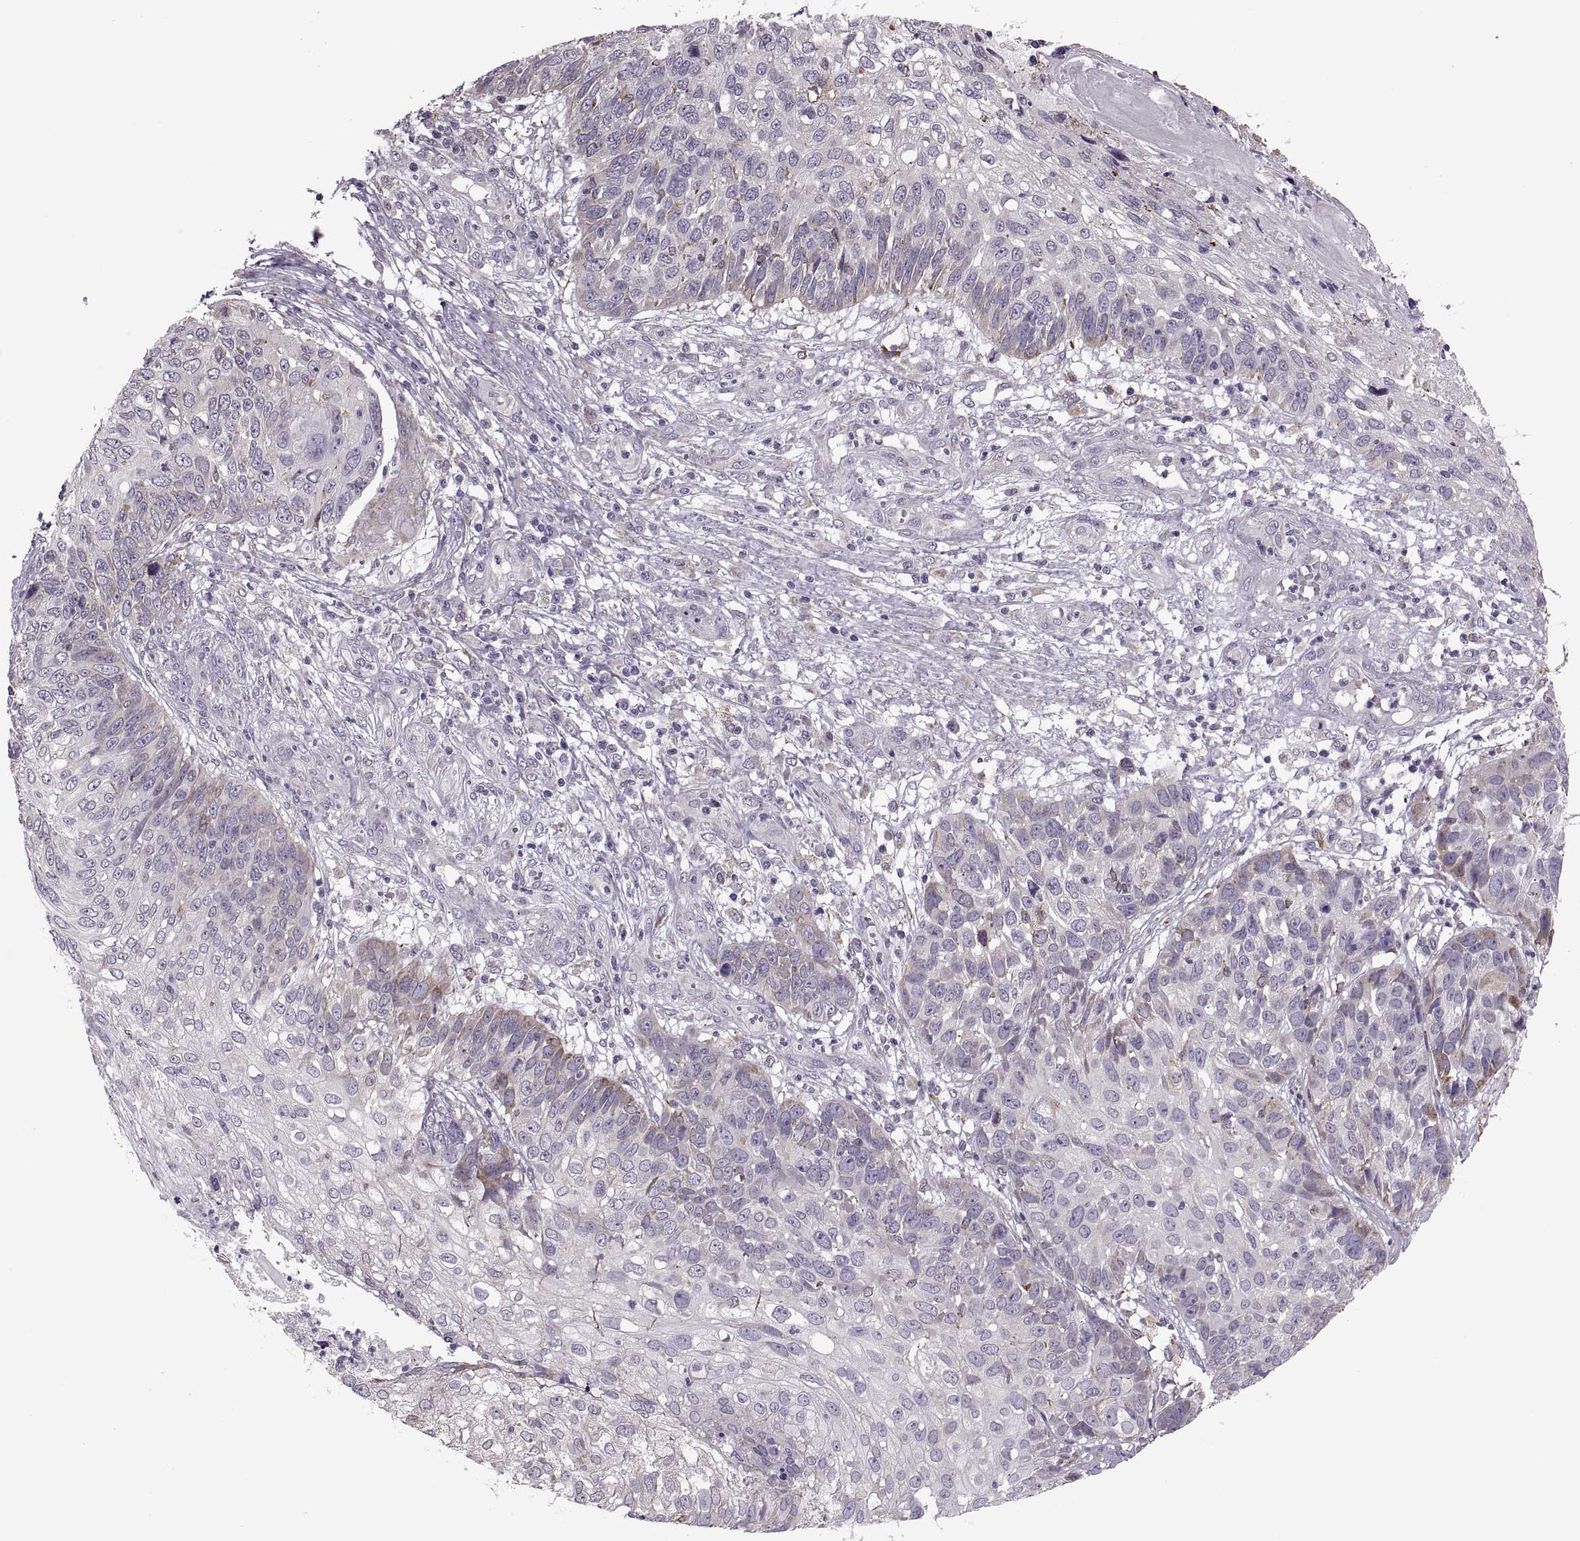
{"staining": {"intensity": "moderate", "quantity": "<25%", "location": "cytoplasmic/membranous"}, "tissue": "skin cancer", "cell_type": "Tumor cells", "image_type": "cancer", "snomed": [{"axis": "morphology", "description": "Squamous cell carcinoma, NOS"}, {"axis": "topography", "description": "Skin"}], "caption": "High-magnification brightfield microscopy of skin cancer (squamous cell carcinoma) stained with DAB (3,3'-diaminobenzidine) (brown) and counterstained with hematoxylin (blue). tumor cells exhibit moderate cytoplasmic/membranous expression is present in about<25% of cells.", "gene": "LETM2", "patient": {"sex": "male", "age": 92}}